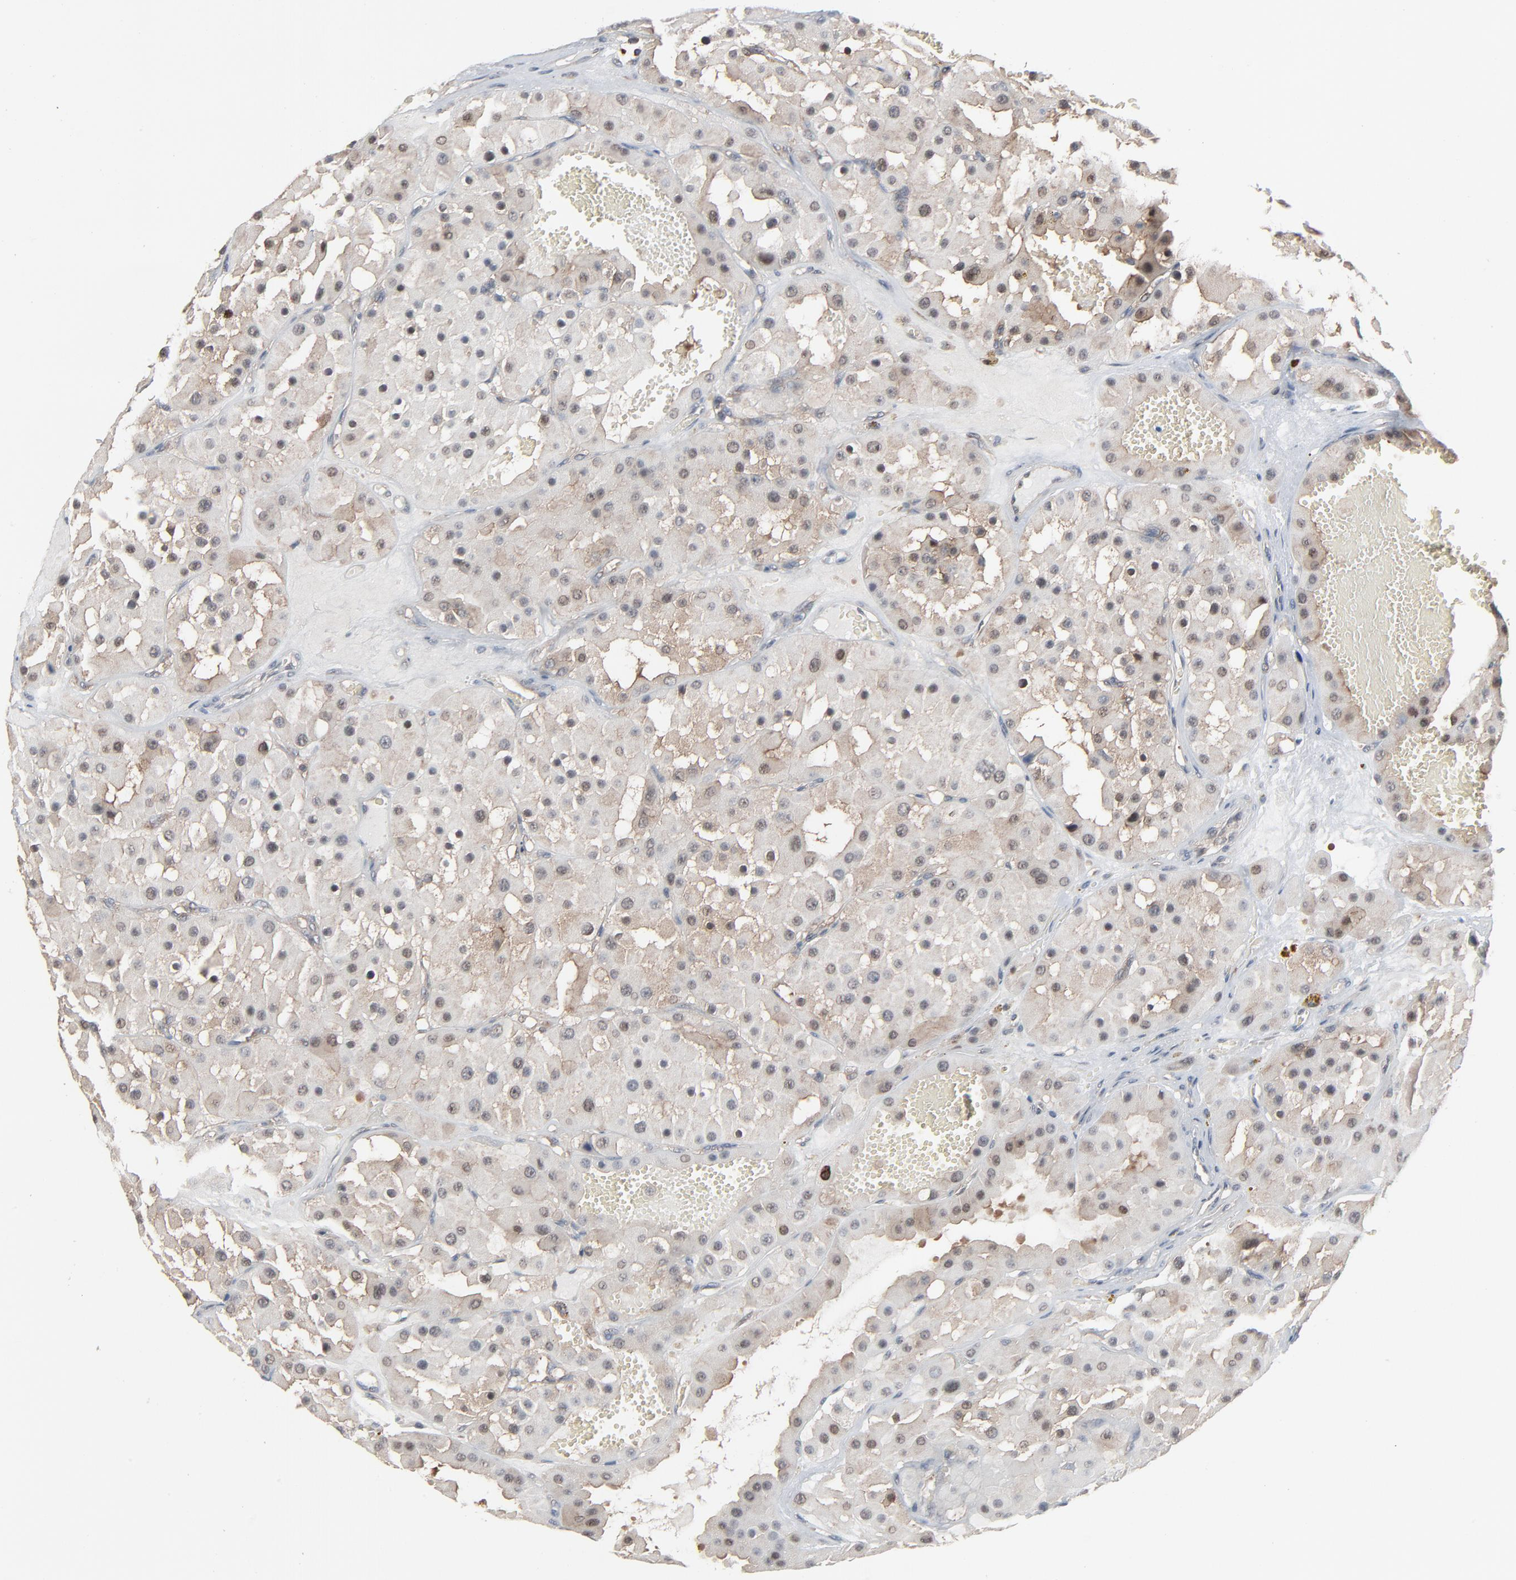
{"staining": {"intensity": "weak", "quantity": "25%-75%", "location": "nuclear"}, "tissue": "renal cancer", "cell_type": "Tumor cells", "image_type": "cancer", "snomed": [{"axis": "morphology", "description": "Adenocarcinoma, uncertain malignant potential"}, {"axis": "topography", "description": "Kidney"}], "caption": "The immunohistochemical stain labels weak nuclear staining in tumor cells of renal cancer (adenocarcinoma,  uncertain malignant potential) tissue. The staining was performed using DAB (3,3'-diaminobenzidine), with brown indicating positive protein expression. Nuclei are stained blue with hematoxylin.", "gene": "OPTN", "patient": {"sex": "male", "age": 63}}